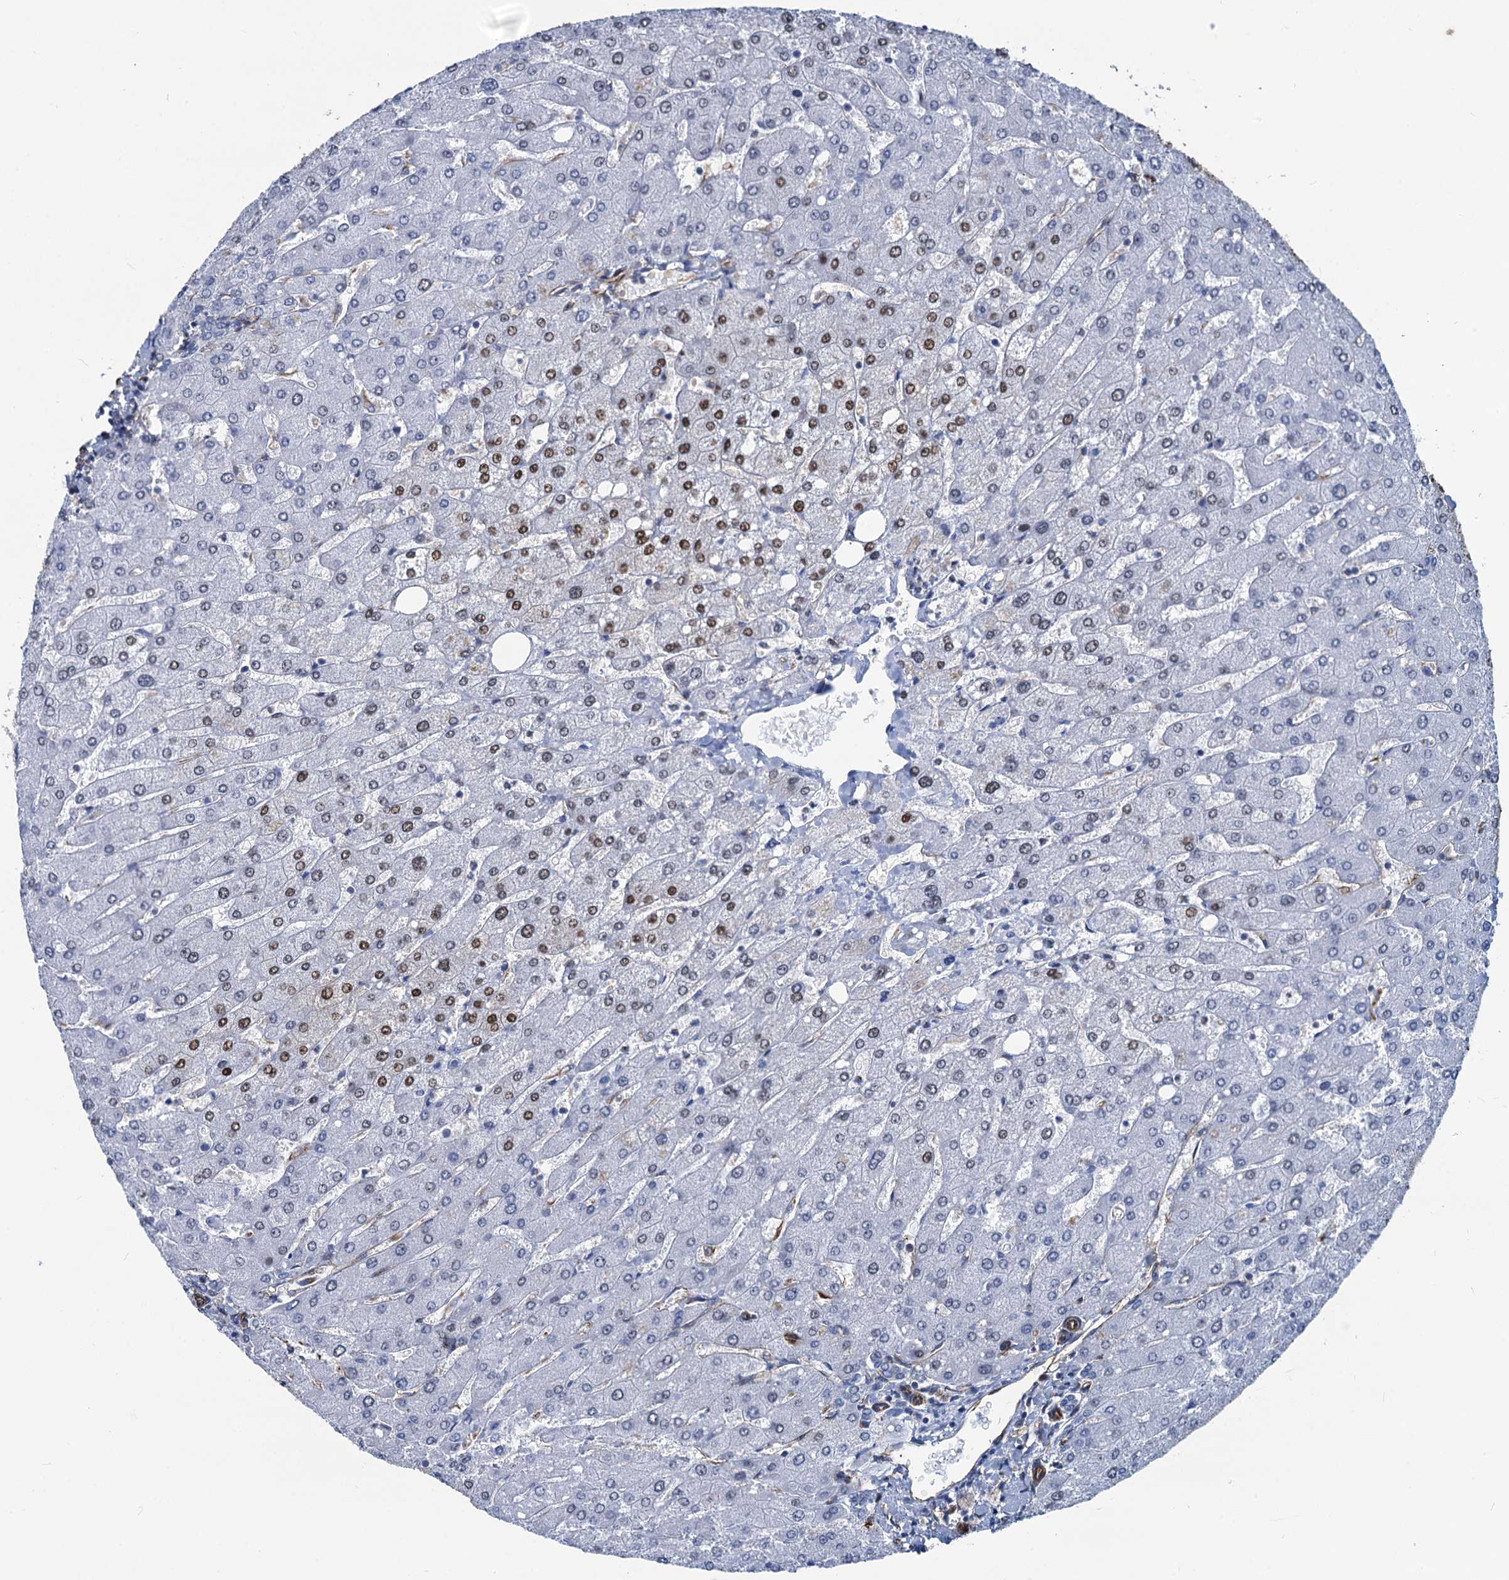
{"staining": {"intensity": "negative", "quantity": "none", "location": "none"}, "tissue": "liver", "cell_type": "Cholangiocytes", "image_type": "normal", "snomed": [{"axis": "morphology", "description": "Normal tissue, NOS"}, {"axis": "topography", "description": "Liver"}], "caption": "The photomicrograph demonstrates no significant staining in cholangiocytes of liver. (Brightfield microscopy of DAB (3,3'-diaminobenzidine) immunohistochemistry at high magnification).", "gene": "PGM2", "patient": {"sex": "male", "age": 55}}